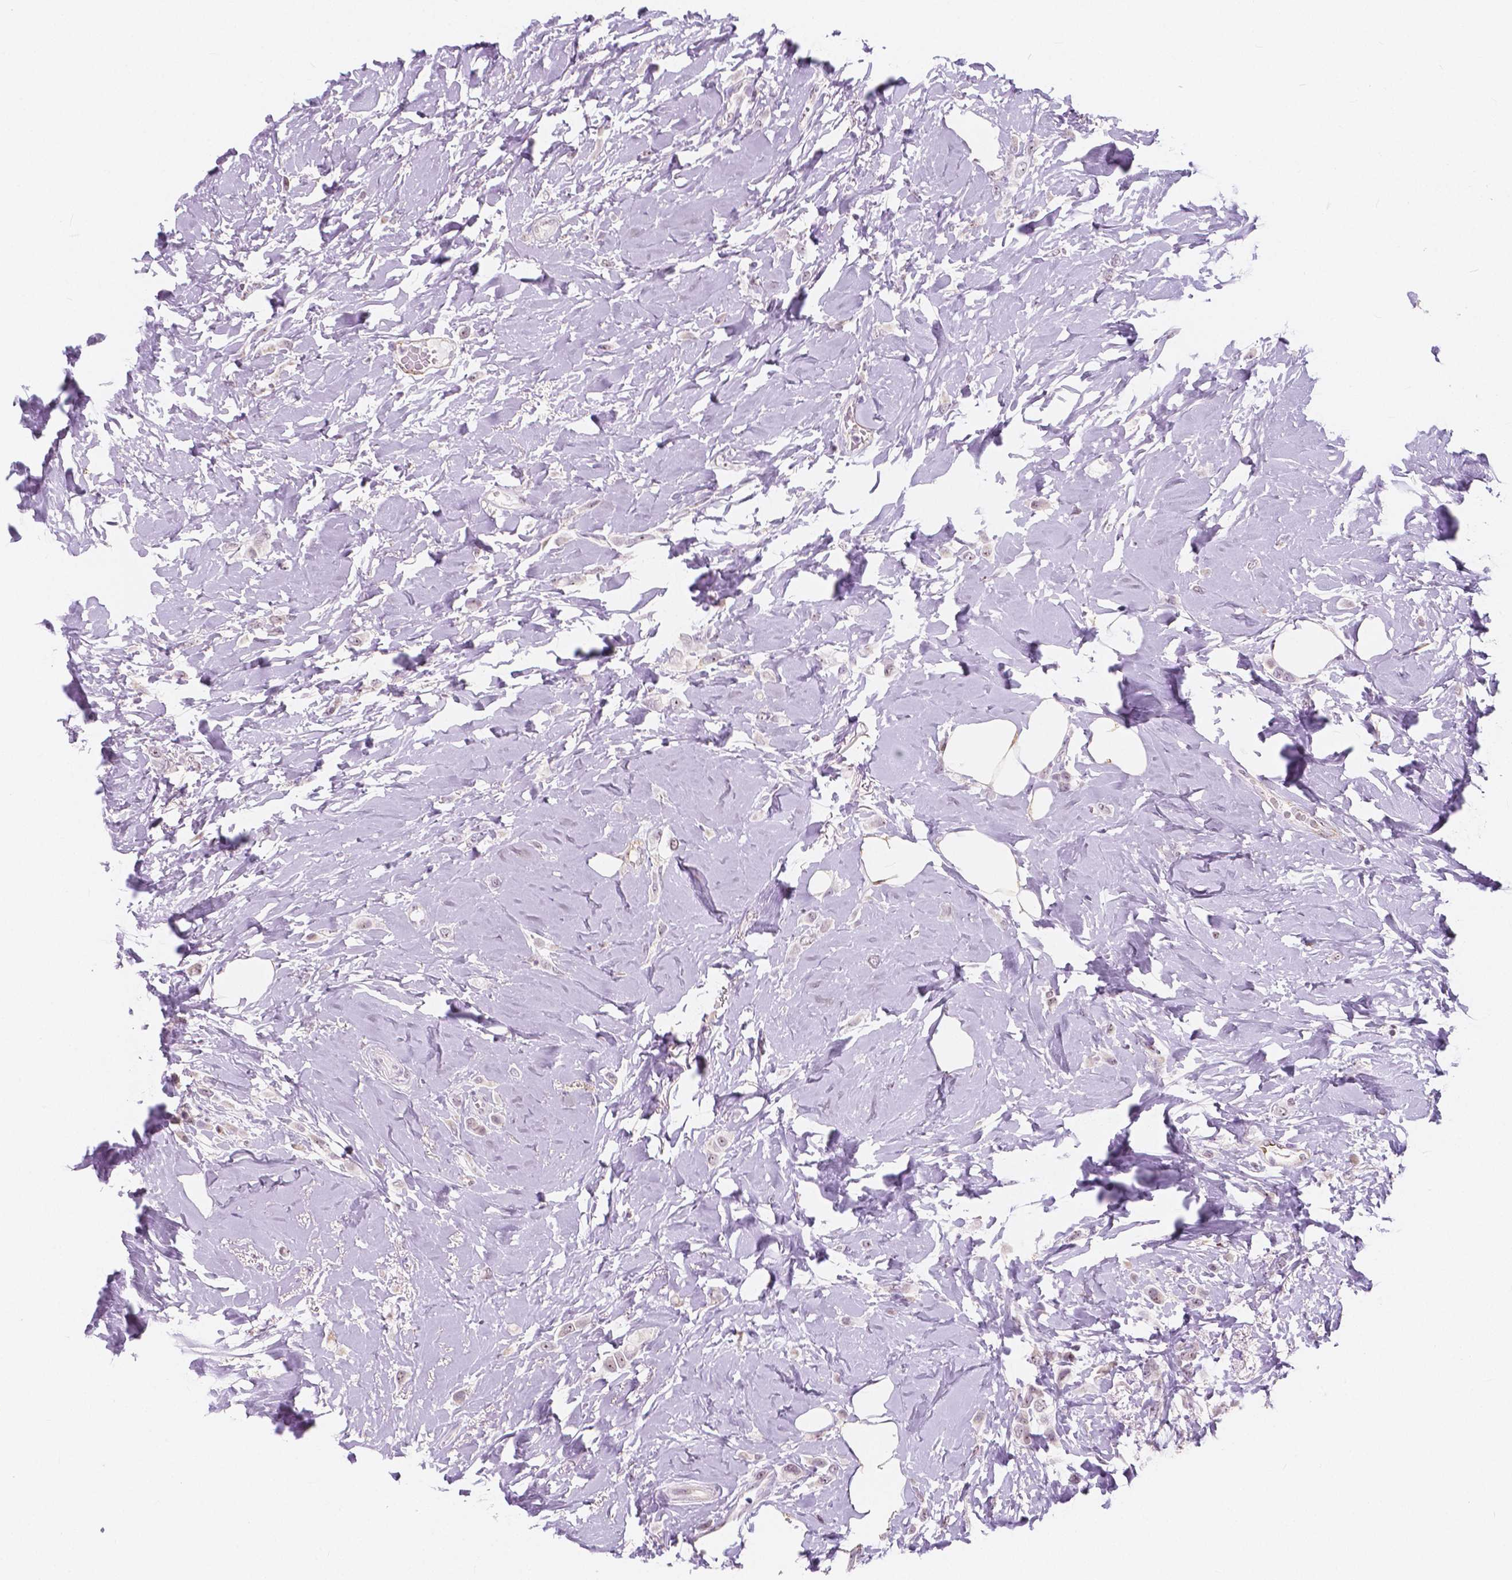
{"staining": {"intensity": "negative", "quantity": "none", "location": "none"}, "tissue": "breast cancer", "cell_type": "Tumor cells", "image_type": "cancer", "snomed": [{"axis": "morphology", "description": "Lobular carcinoma"}, {"axis": "topography", "description": "Breast"}], "caption": "DAB immunohistochemical staining of breast lobular carcinoma demonstrates no significant positivity in tumor cells. (DAB immunohistochemistry visualized using brightfield microscopy, high magnification).", "gene": "NOLC1", "patient": {"sex": "female", "age": 66}}